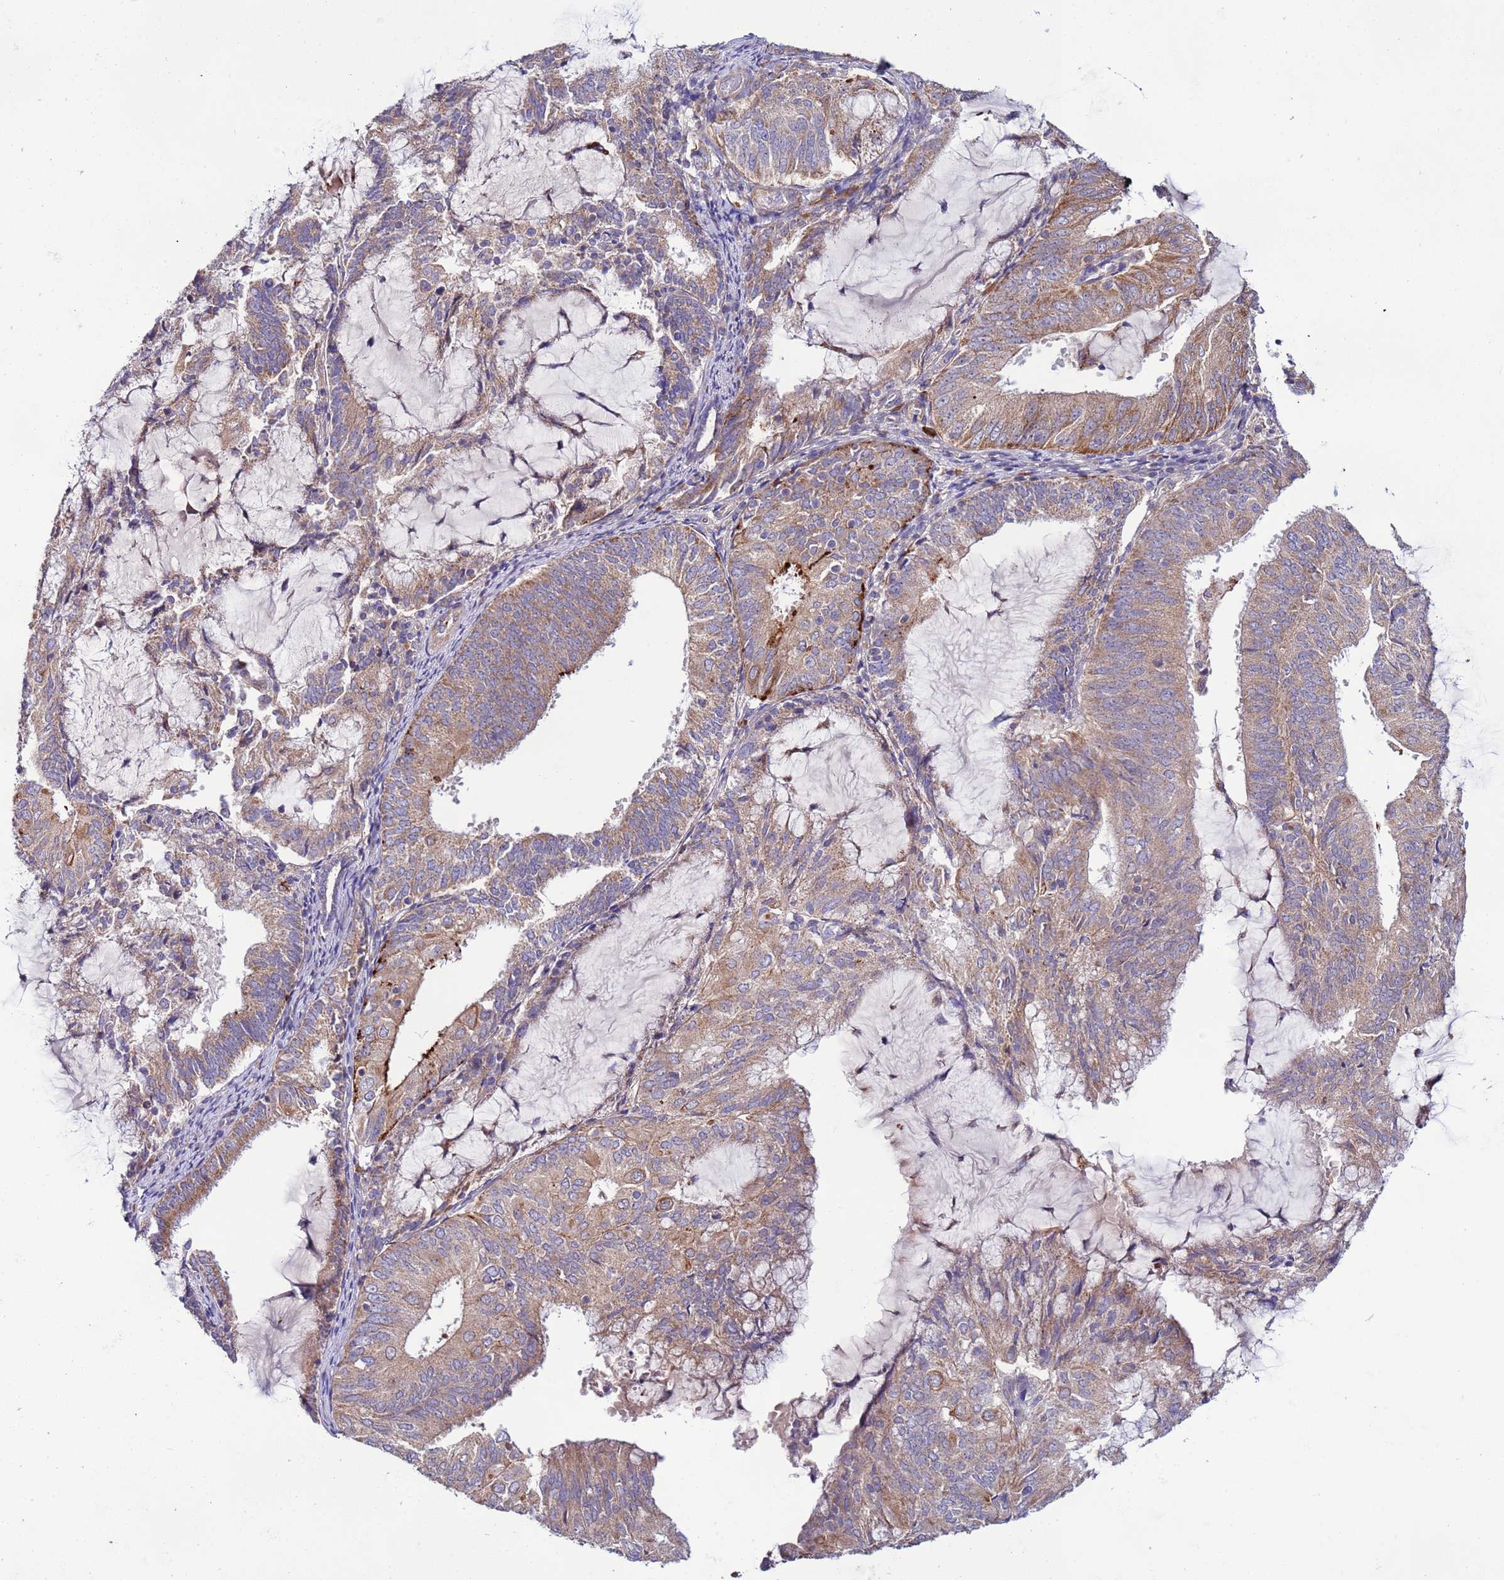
{"staining": {"intensity": "weak", "quantity": "25%-75%", "location": "cytoplasmic/membranous"}, "tissue": "endometrial cancer", "cell_type": "Tumor cells", "image_type": "cancer", "snomed": [{"axis": "morphology", "description": "Adenocarcinoma, NOS"}, {"axis": "topography", "description": "Endometrium"}], "caption": "Immunohistochemical staining of human endometrial cancer demonstrates weak cytoplasmic/membranous protein expression in approximately 25%-75% of tumor cells. Nuclei are stained in blue.", "gene": "SPCS1", "patient": {"sex": "female", "age": 81}}